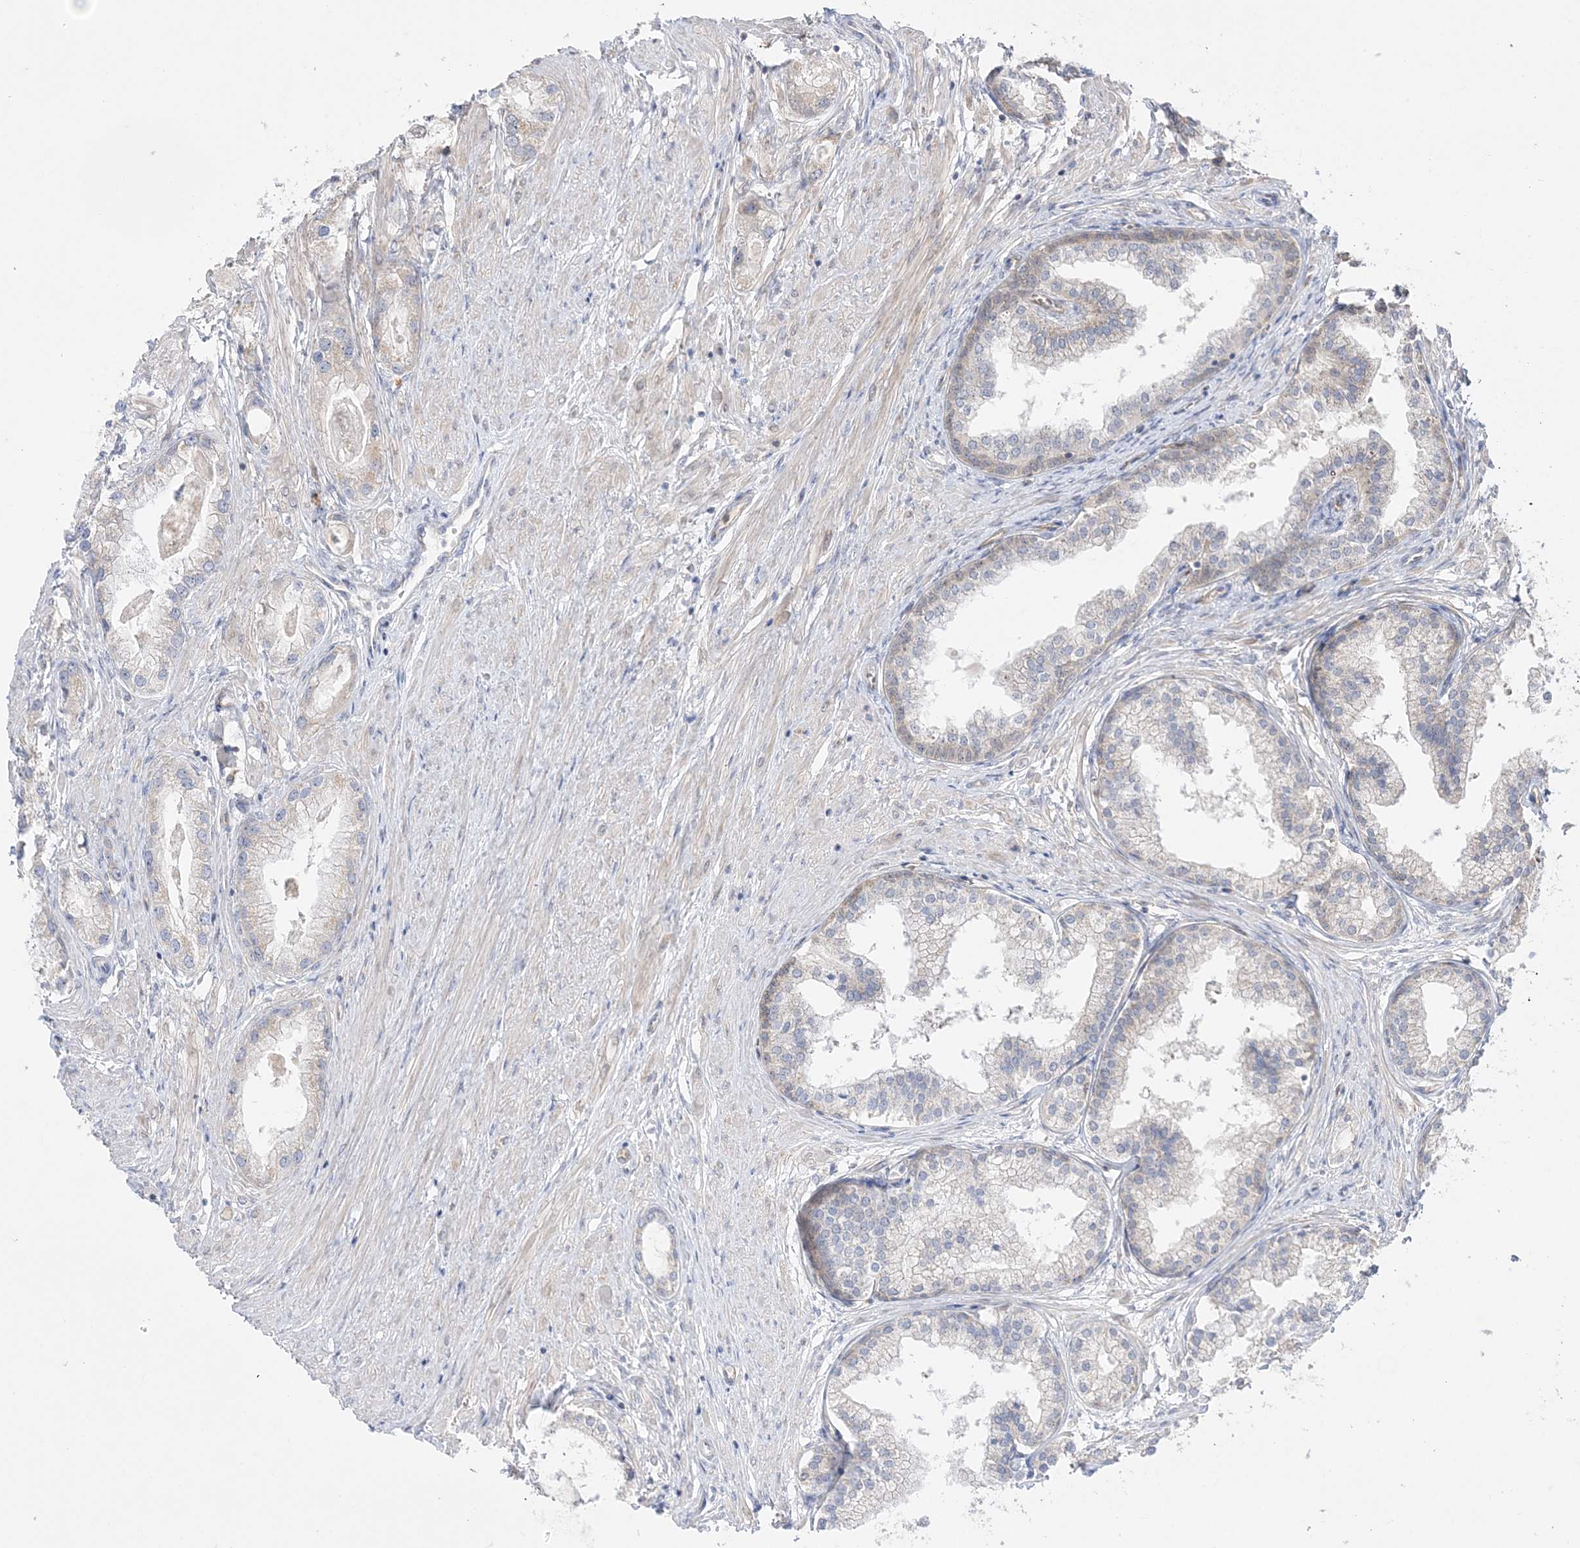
{"staining": {"intensity": "weak", "quantity": "<25%", "location": "cytoplasmic/membranous"}, "tissue": "prostate cancer", "cell_type": "Tumor cells", "image_type": "cancer", "snomed": [{"axis": "morphology", "description": "Adenocarcinoma, Low grade"}, {"axis": "topography", "description": "Prostate"}], "caption": "DAB (3,3'-diaminobenzidine) immunohistochemical staining of human low-grade adenocarcinoma (prostate) reveals no significant staining in tumor cells. (Stains: DAB IHC with hematoxylin counter stain, Microscopy: brightfield microscopy at high magnification).", "gene": "FARSB", "patient": {"sex": "male", "age": 63}}